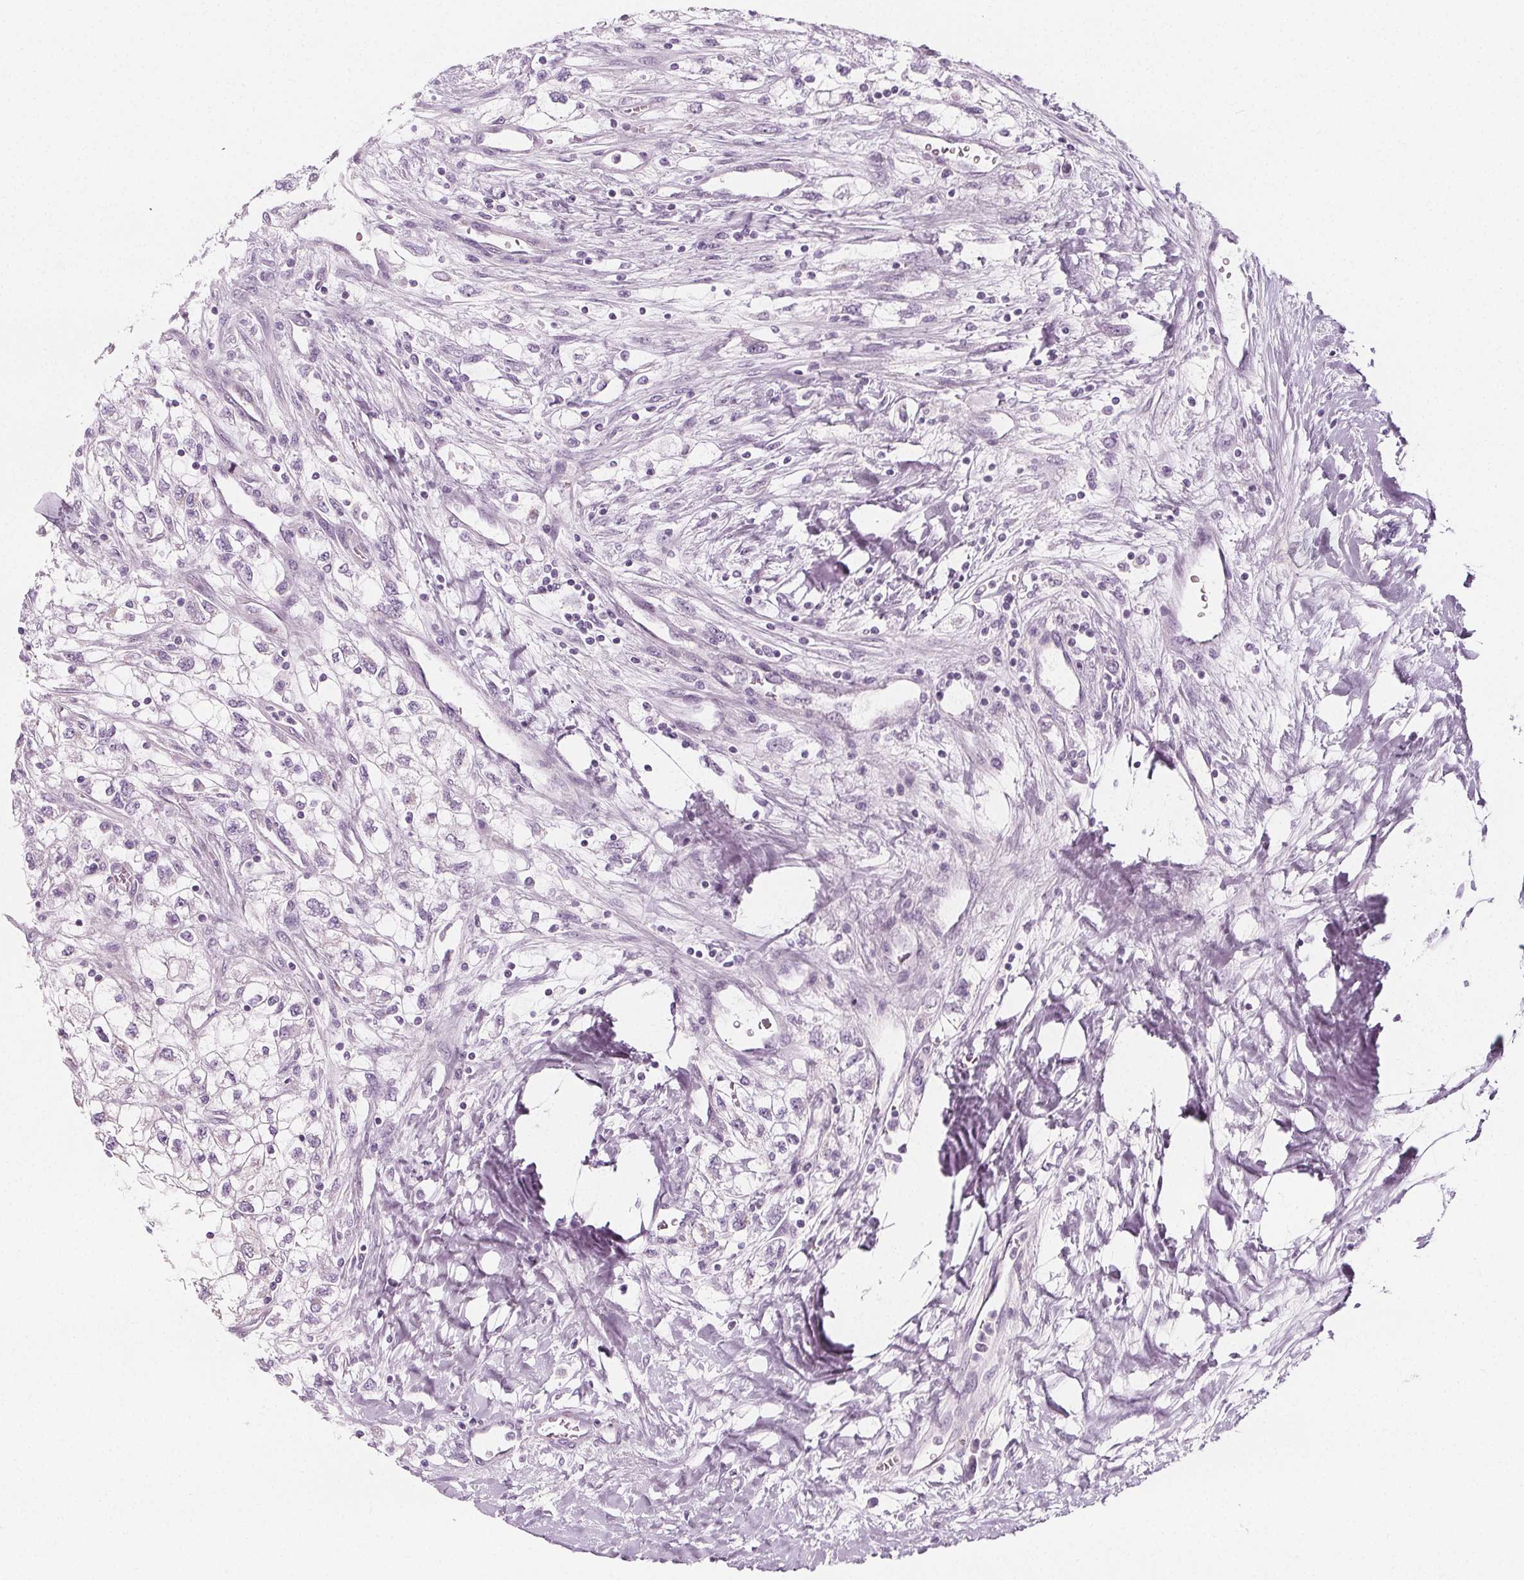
{"staining": {"intensity": "negative", "quantity": "none", "location": "none"}, "tissue": "renal cancer", "cell_type": "Tumor cells", "image_type": "cancer", "snomed": [{"axis": "morphology", "description": "Adenocarcinoma, NOS"}, {"axis": "topography", "description": "Kidney"}], "caption": "Immunohistochemistry micrograph of neoplastic tissue: human adenocarcinoma (renal) stained with DAB demonstrates no significant protein staining in tumor cells.", "gene": "IL17C", "patient": {"sex": "male", "age": 59}}